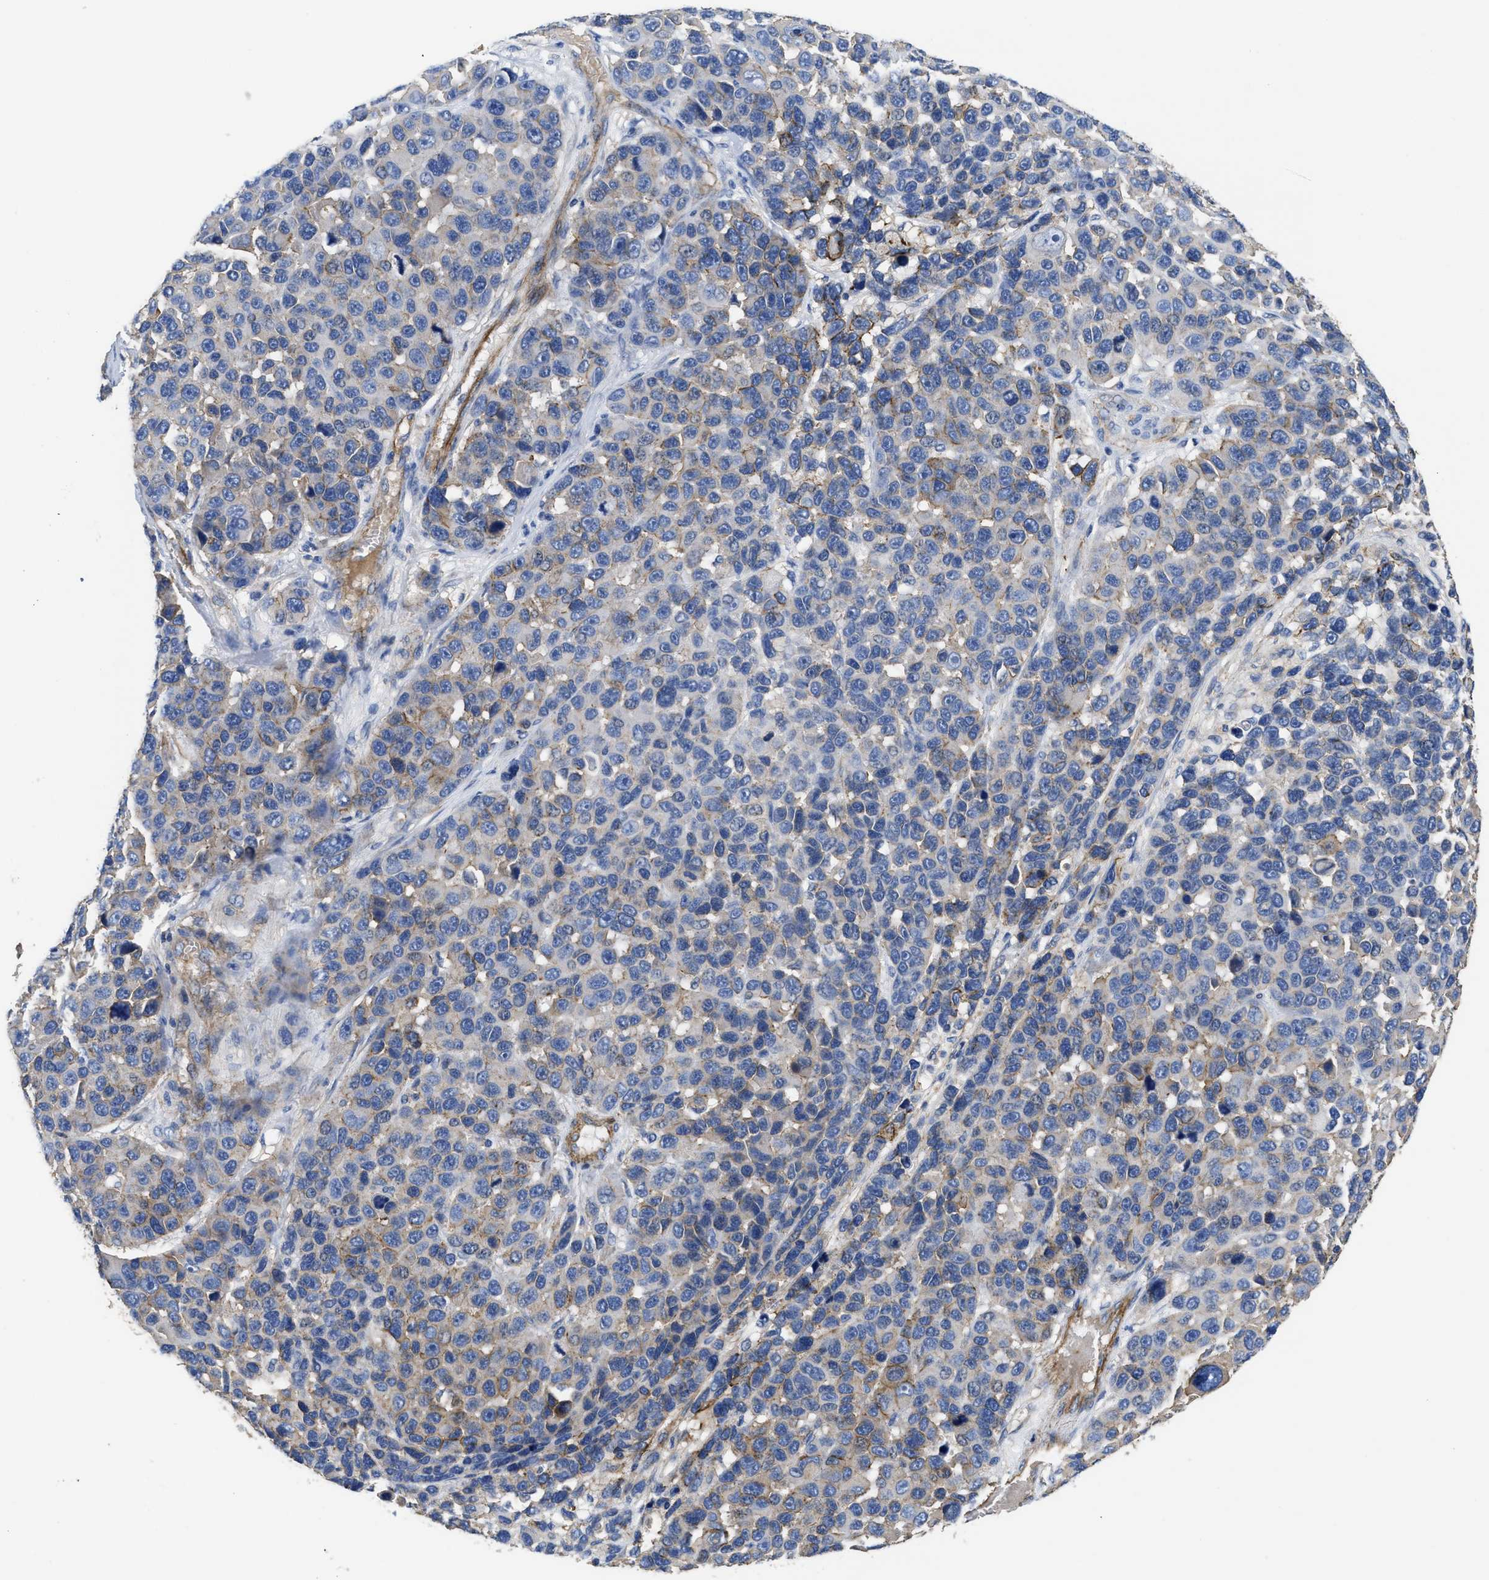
{"staining": {"intensity": "negative", "quantity": "none", "location": "none"}, "tissue": "melanoma", "cell_type": "Tumor cells", "image_type": "cancer", "snomed": [{"axis": "morphology", "description": "Malignant melanoma, NOS"}, {"axis": "topography", "description": "Skin"}], "caption": "IHC photomicrograph of human melanoma stained for a protein (brown), which reveals no expression in tumor cells. Nuclei are stained in blue.", "gene": "USP4", "patient": {"sex": "male", "age": 53}}